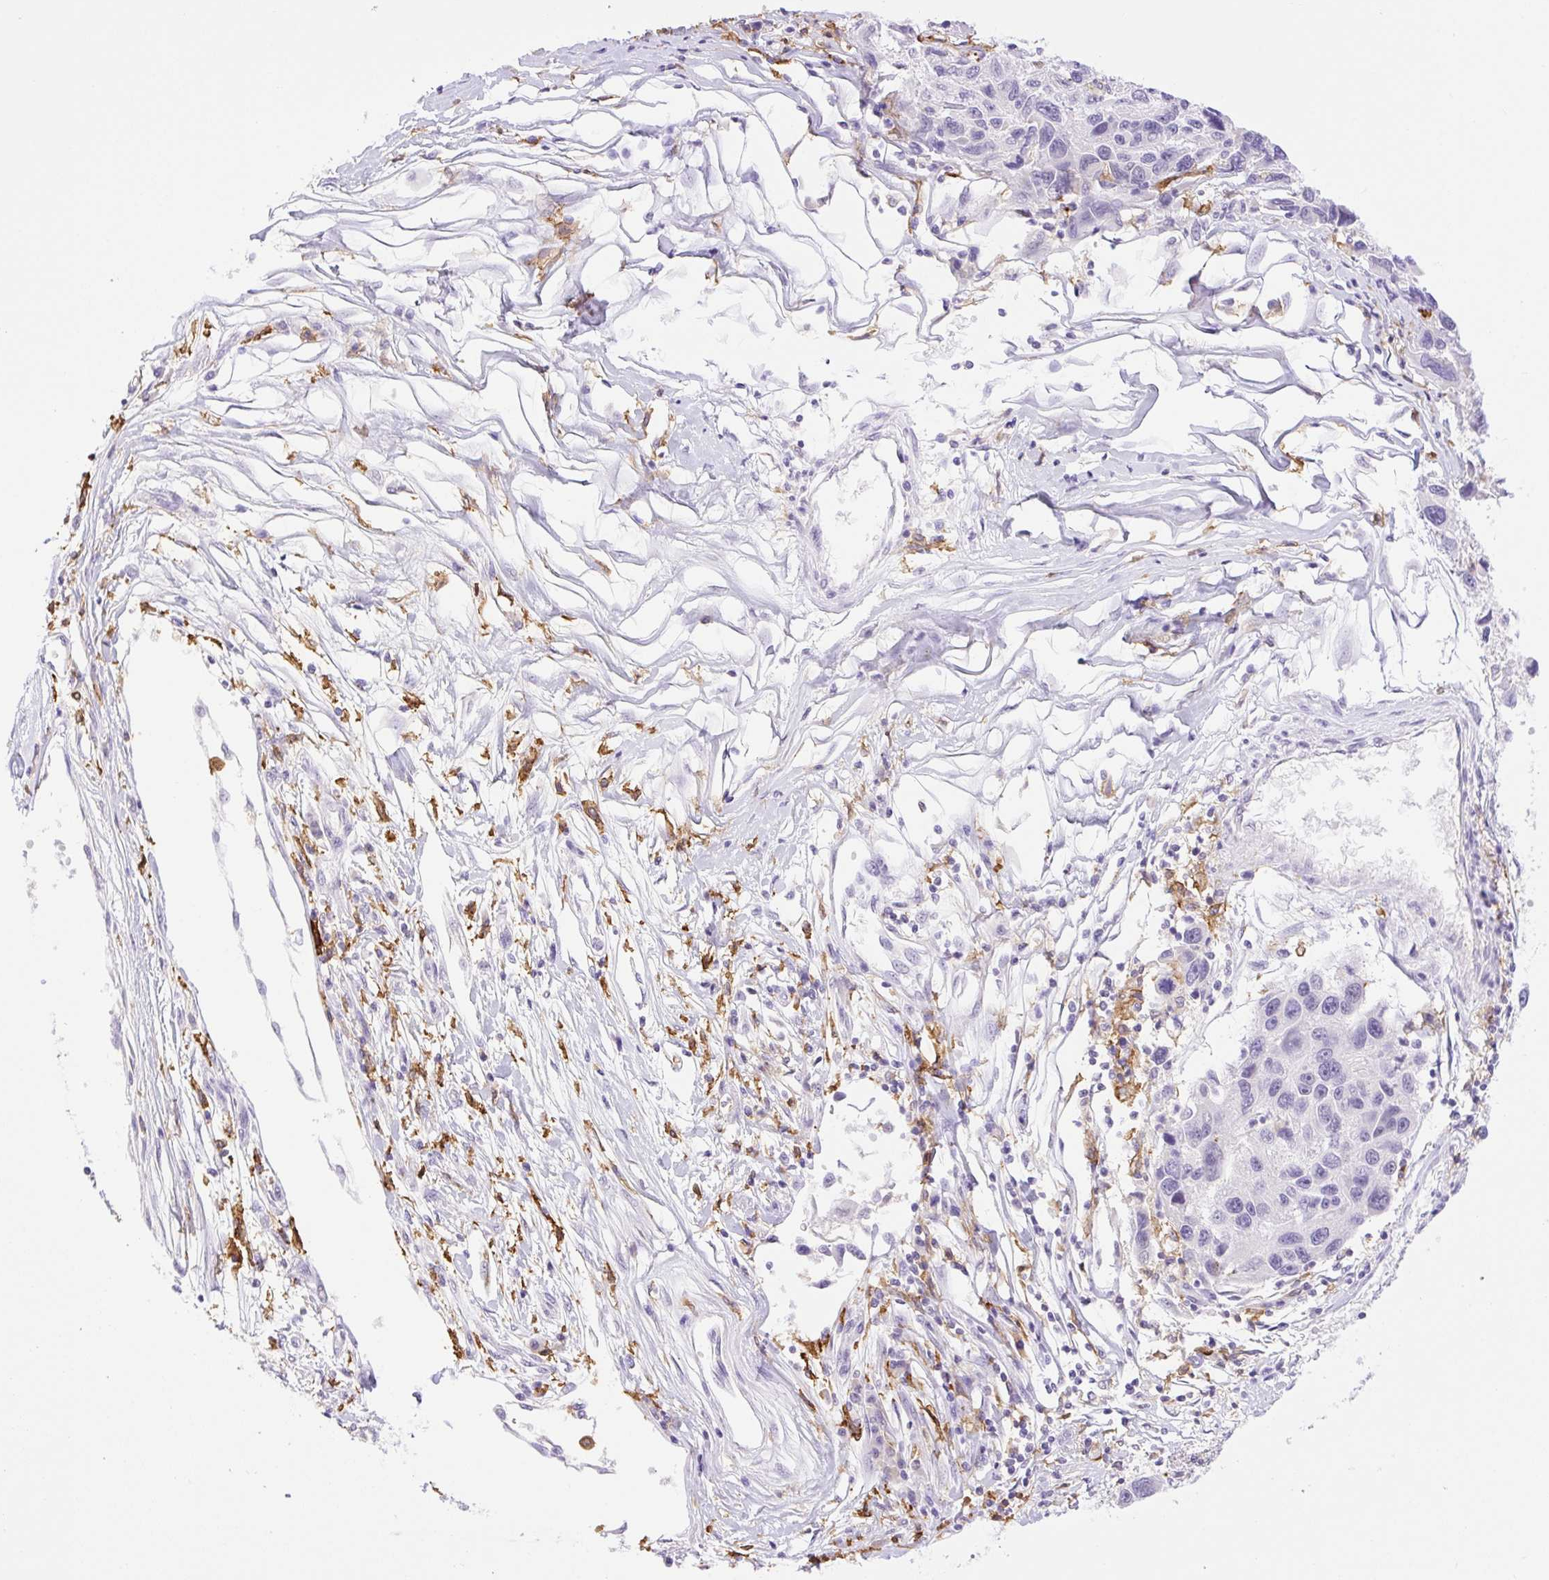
{"staining": {"intensity": "negative", "quantity": "none", "location": "none"}, "tissue": "melanoma", "cell_type": "Tumor cells", "image_type": "cancer", "snomed": [{"axis": "morphology", "description": "Malignant melanoma, NOS"}, {"axis": "topography", "description": "Skin"}], "caption": "An immunohistochemistry (IHC) photomicrograph of malignant melanoma is shown. There is no staining in tumor cells of malignant melanoma. (DAB IHC with hematoxylin counter stain).", "gene": "SIGLEC1", "patient": {"sex": "male", "age": 53}}